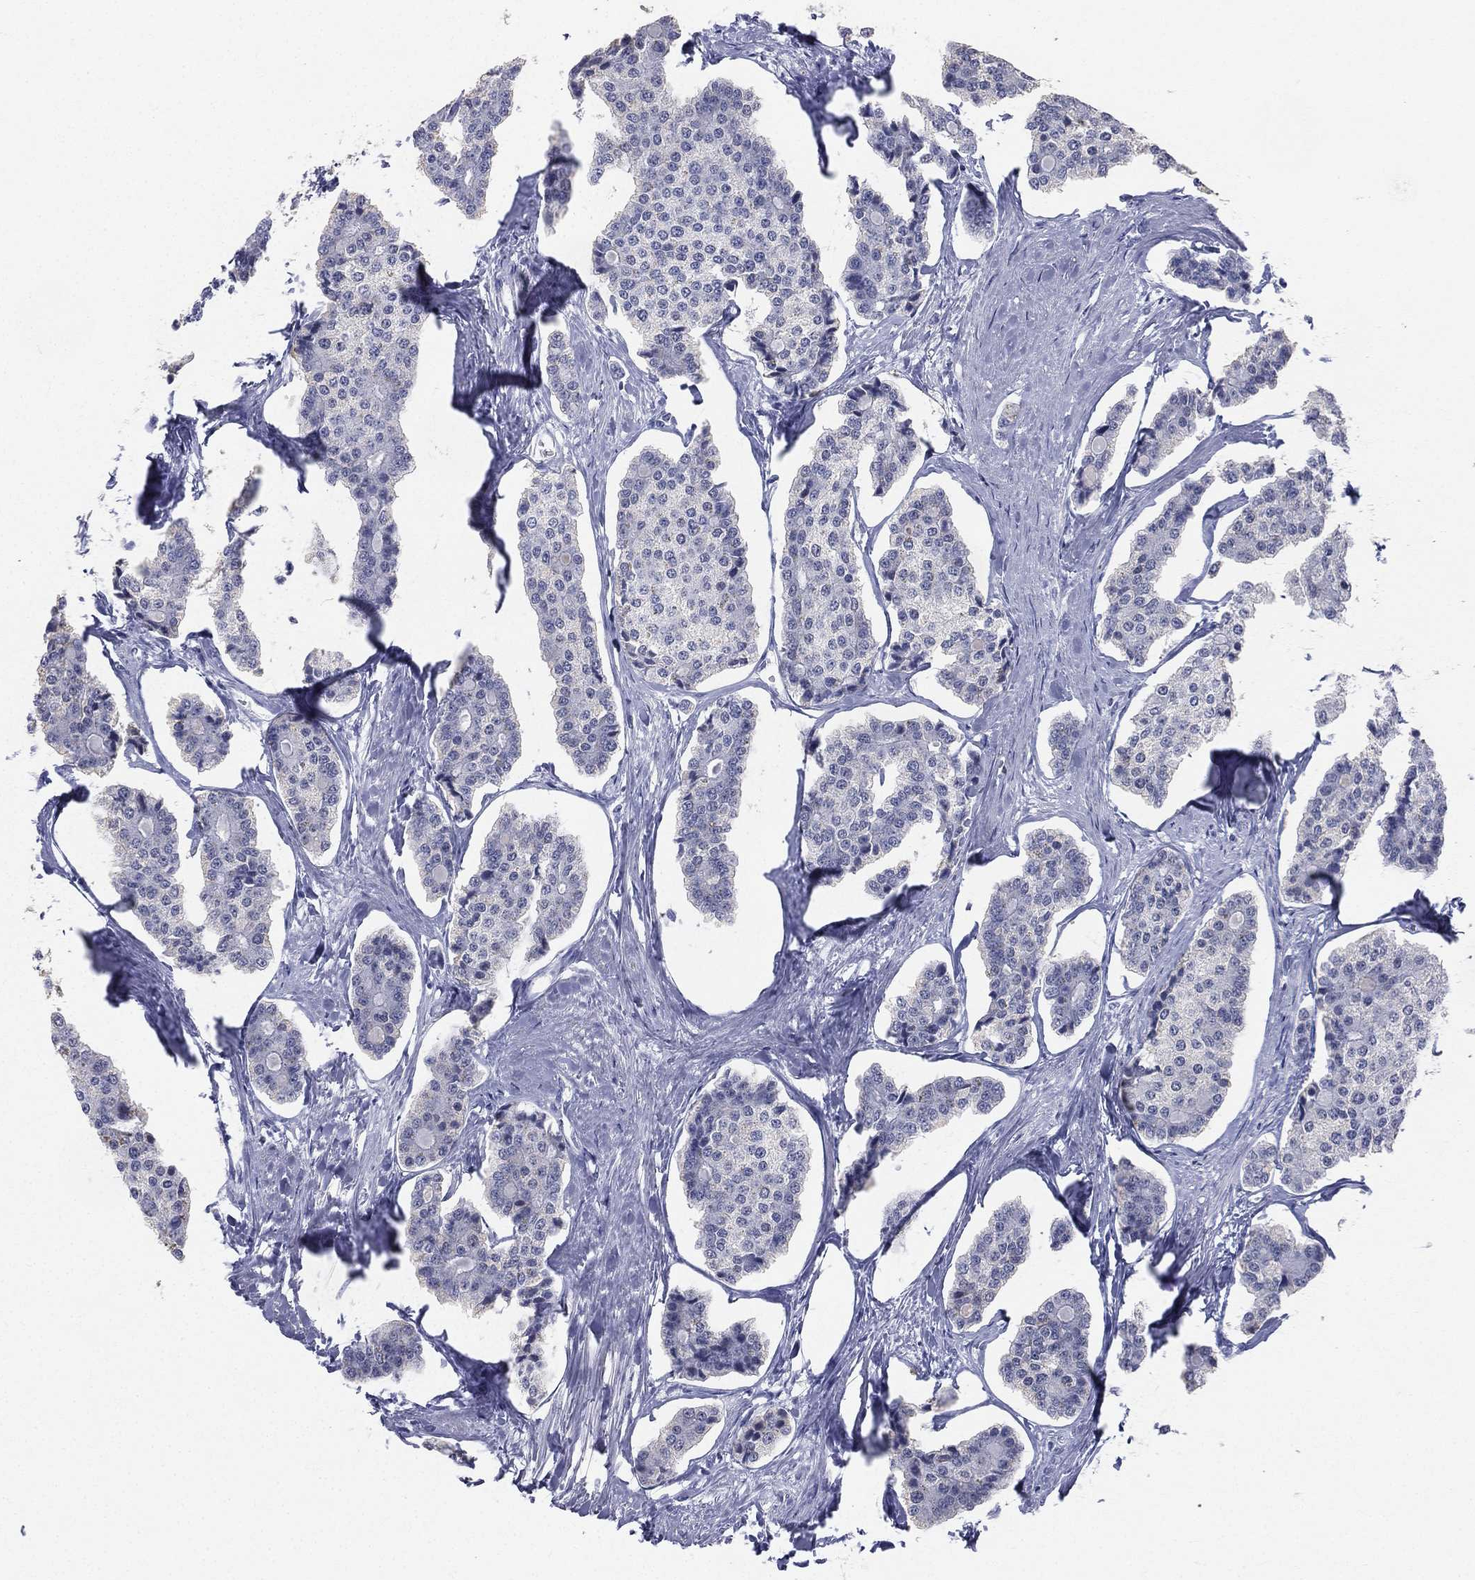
{"staining": {"intensity": "negative", "quantity": "none", "location": "none"}, "tissue": "carcinoid", "cell_type": "Tumor cells", "image_type": "cancer", "snomed": [{"axis": "morphology", "description": "Carcinoid, malignant, NOS"}, {"axis": "topography", "description": "Small intestine"}], "caption": "Tumor cells are negative for brown protein staining in carcinoid (malignant). (Brightfield microscopy of DAB IHC at high magnification).", "gene": "CD22", "patient": {"sex": "female", "age": 65}}